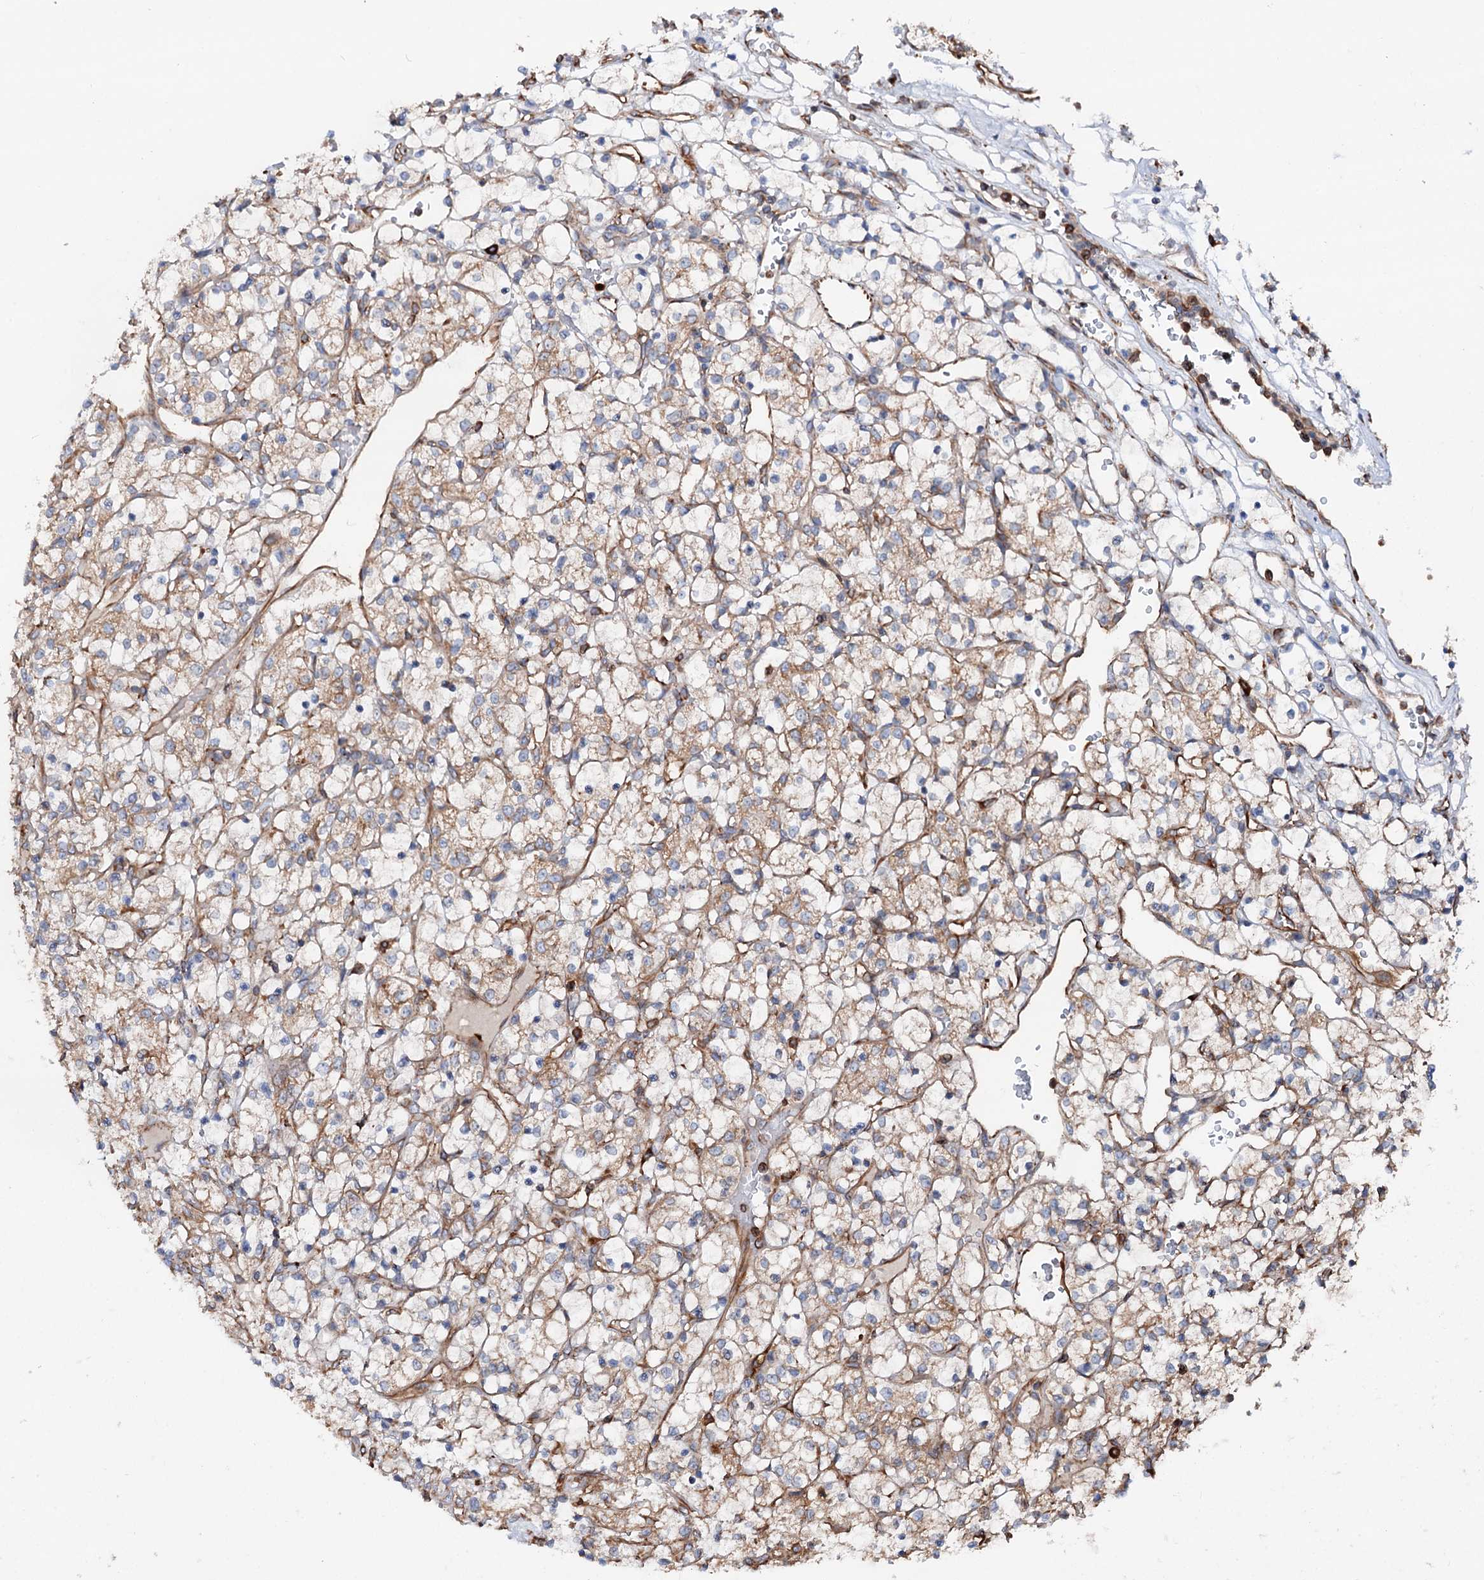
{"staining": {"intensity": "weak", "quantity": "25%-75%", "location": "cytoplasmic/membranous"}, "tissue": "renal cancer", "cell_type": "Tumor cells", "image_type": "cancer", "snomed": [{"axis": "morphology", "description": "Adenocarcinoma, NOS"}, {"axis": "topography", "description": "Kidney"}], "caption": "Approximately 25%-75% of tumor cells in human renal cancer (adenocarcinoma) show weak cytoplasmic/membranous protein staining as visualized by brown immunohistochemical staining.", "gene": "ERP29", "patient": {"sex": "female", "age": 69}}